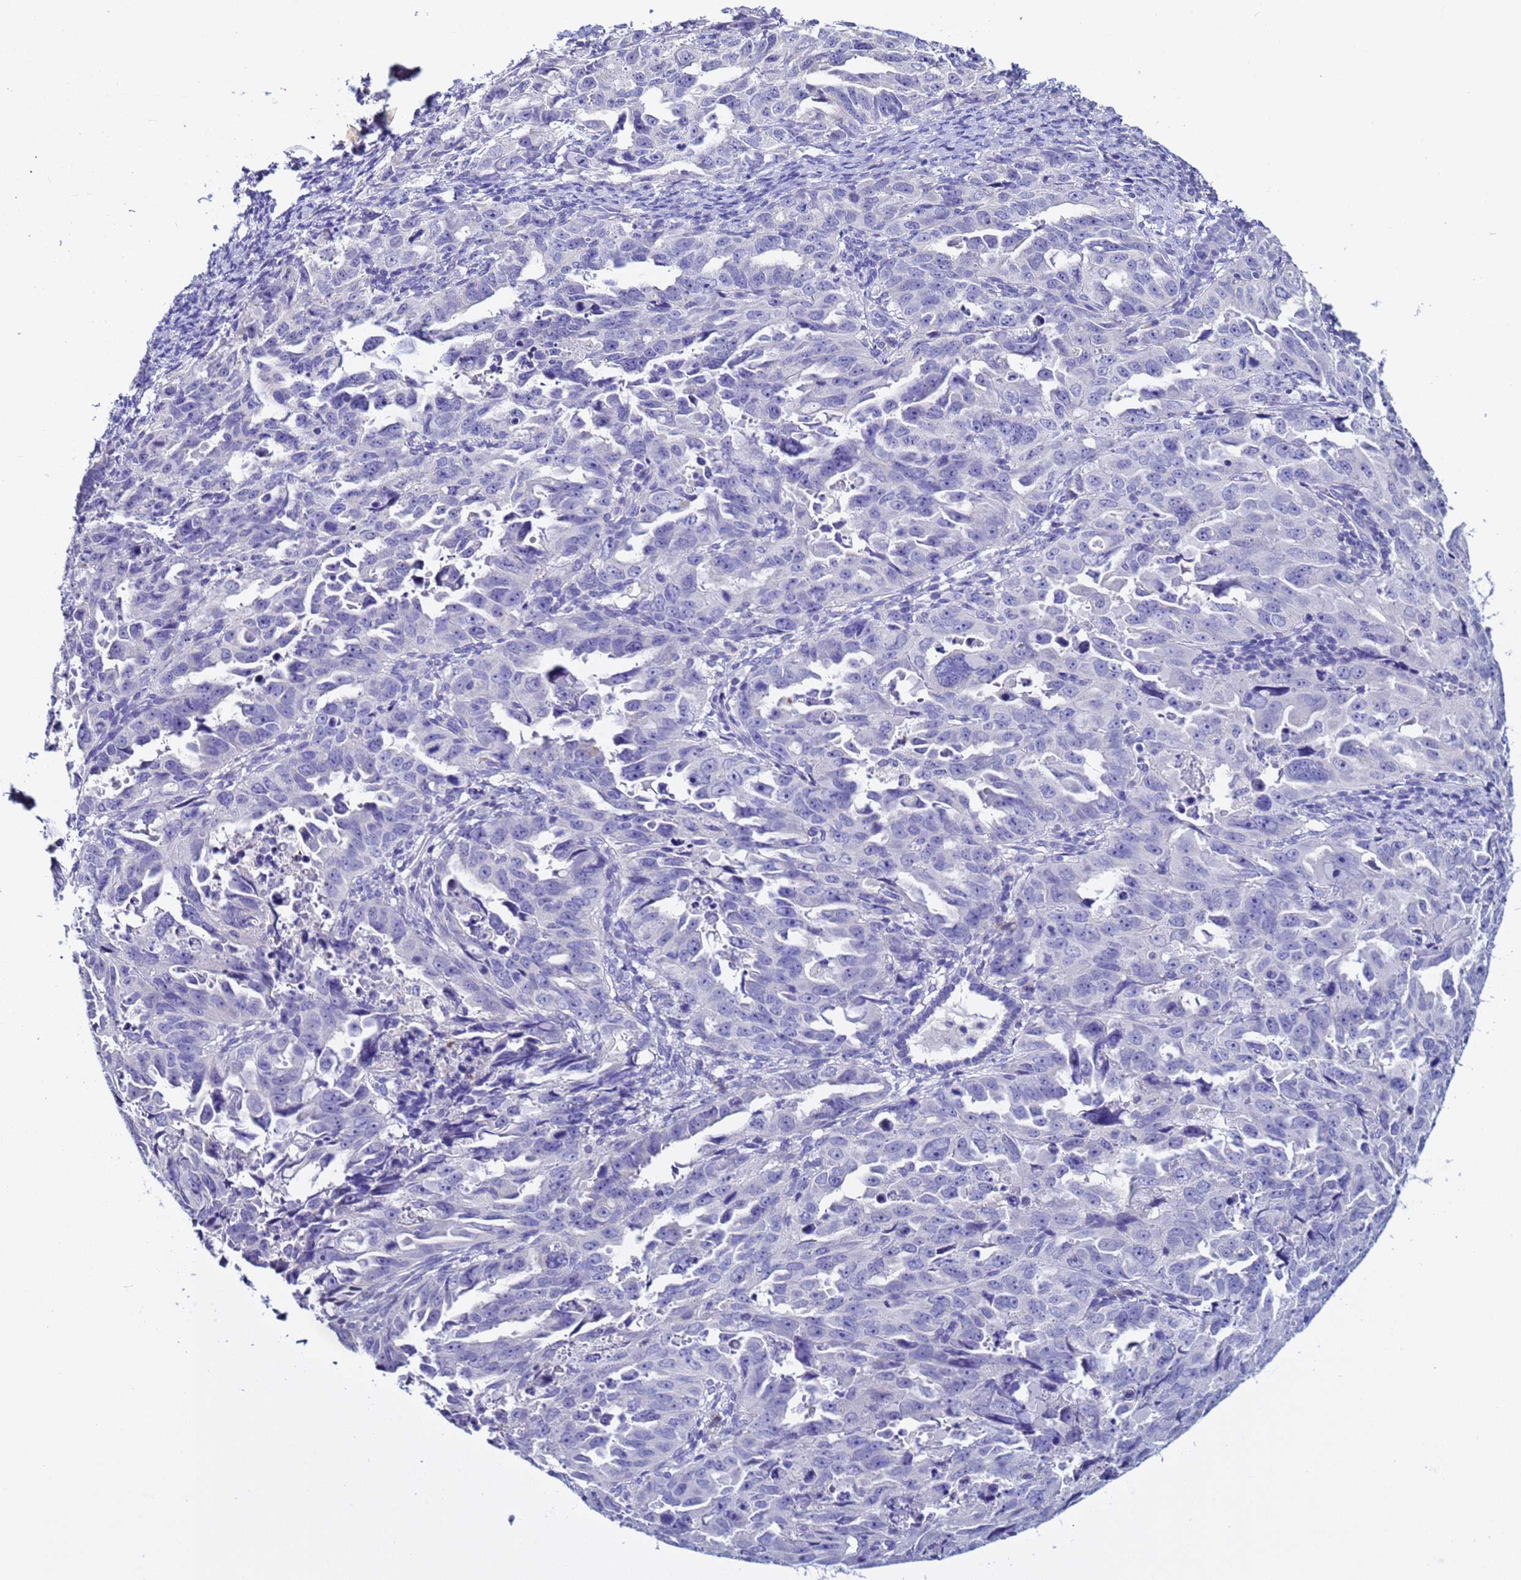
{"staining": {"intensity": "negative", "quantity": "none", "location": "none"}, "tissue": "endometrial cancer", "cell_type": "Tumor cells", "image_type": "cancer", "snomed": [{"axis": "morphology", "description": "Adenocarcinoma, NOS"}, {"axis": "topography", "description": "Endometrium"}], "caption": "IHC histopathology image of neoplastic tissue: human endometrial cancer stained with DAB (3,3'-diaminobenzidine) exhibits no significant protein staining in tumor cells.", "gene": "ELMOD2", "patient": {"sex": "female", "age": 65}}